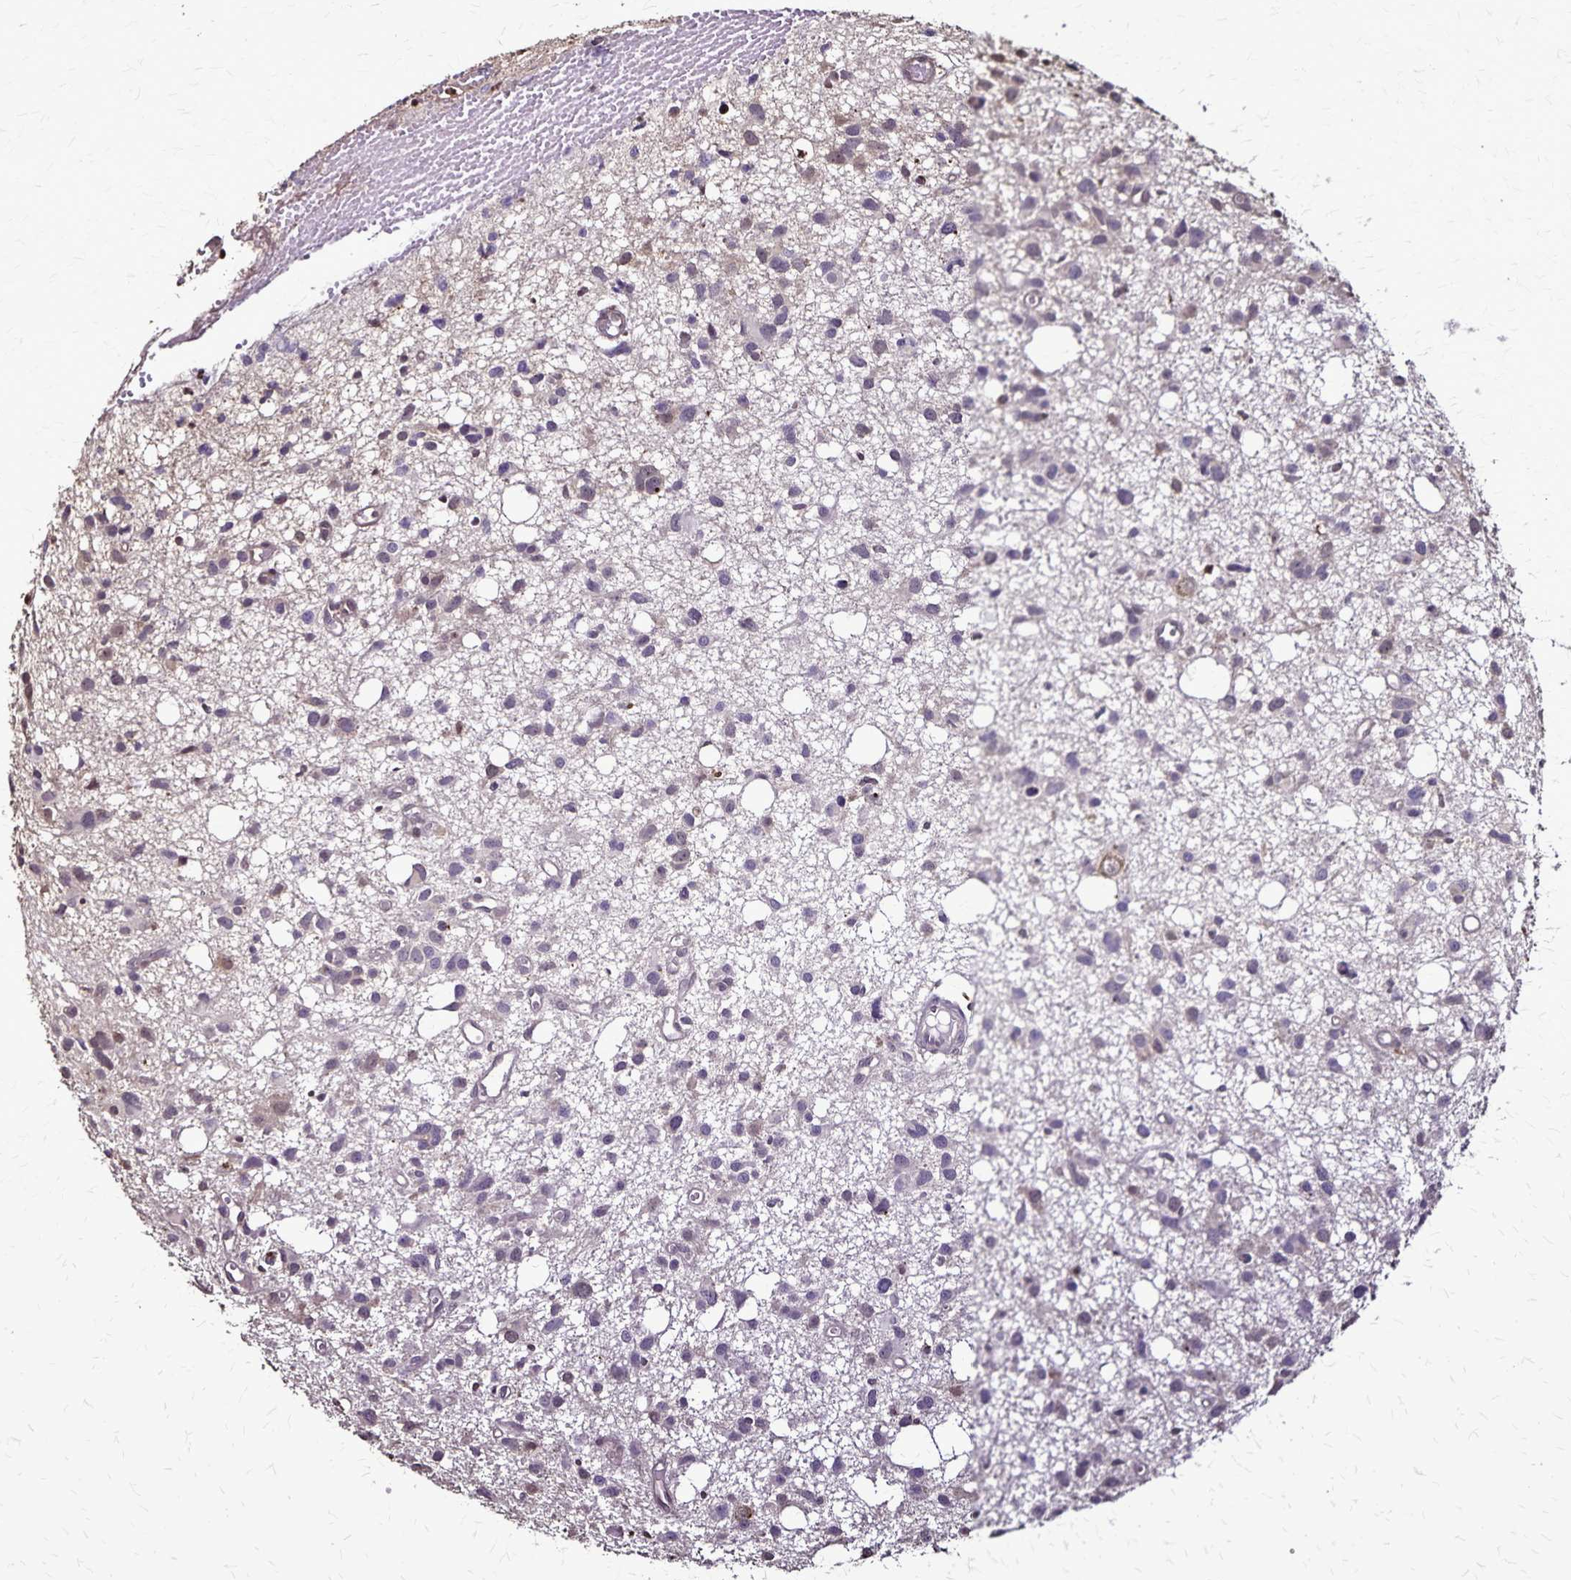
{"staining": {"intensity": "negative", "quantity": "none", "location": "none"}, "tissue": "glioma", "cell_type": "Tumor cells", "image_type": "cancer", "snomed": [{"axis": "morphology", "description": "Glioma, malignant, High grade"}, {"axis": "topography", "description": "Brain"}], "caption": "IHC histopathology image of malignant high-grade glioma stained for a protein (brown), which demonstrates no expression in tumor cells.", "gene": "CHMP1B", "patient": {"sex": "male", "age": 23}}